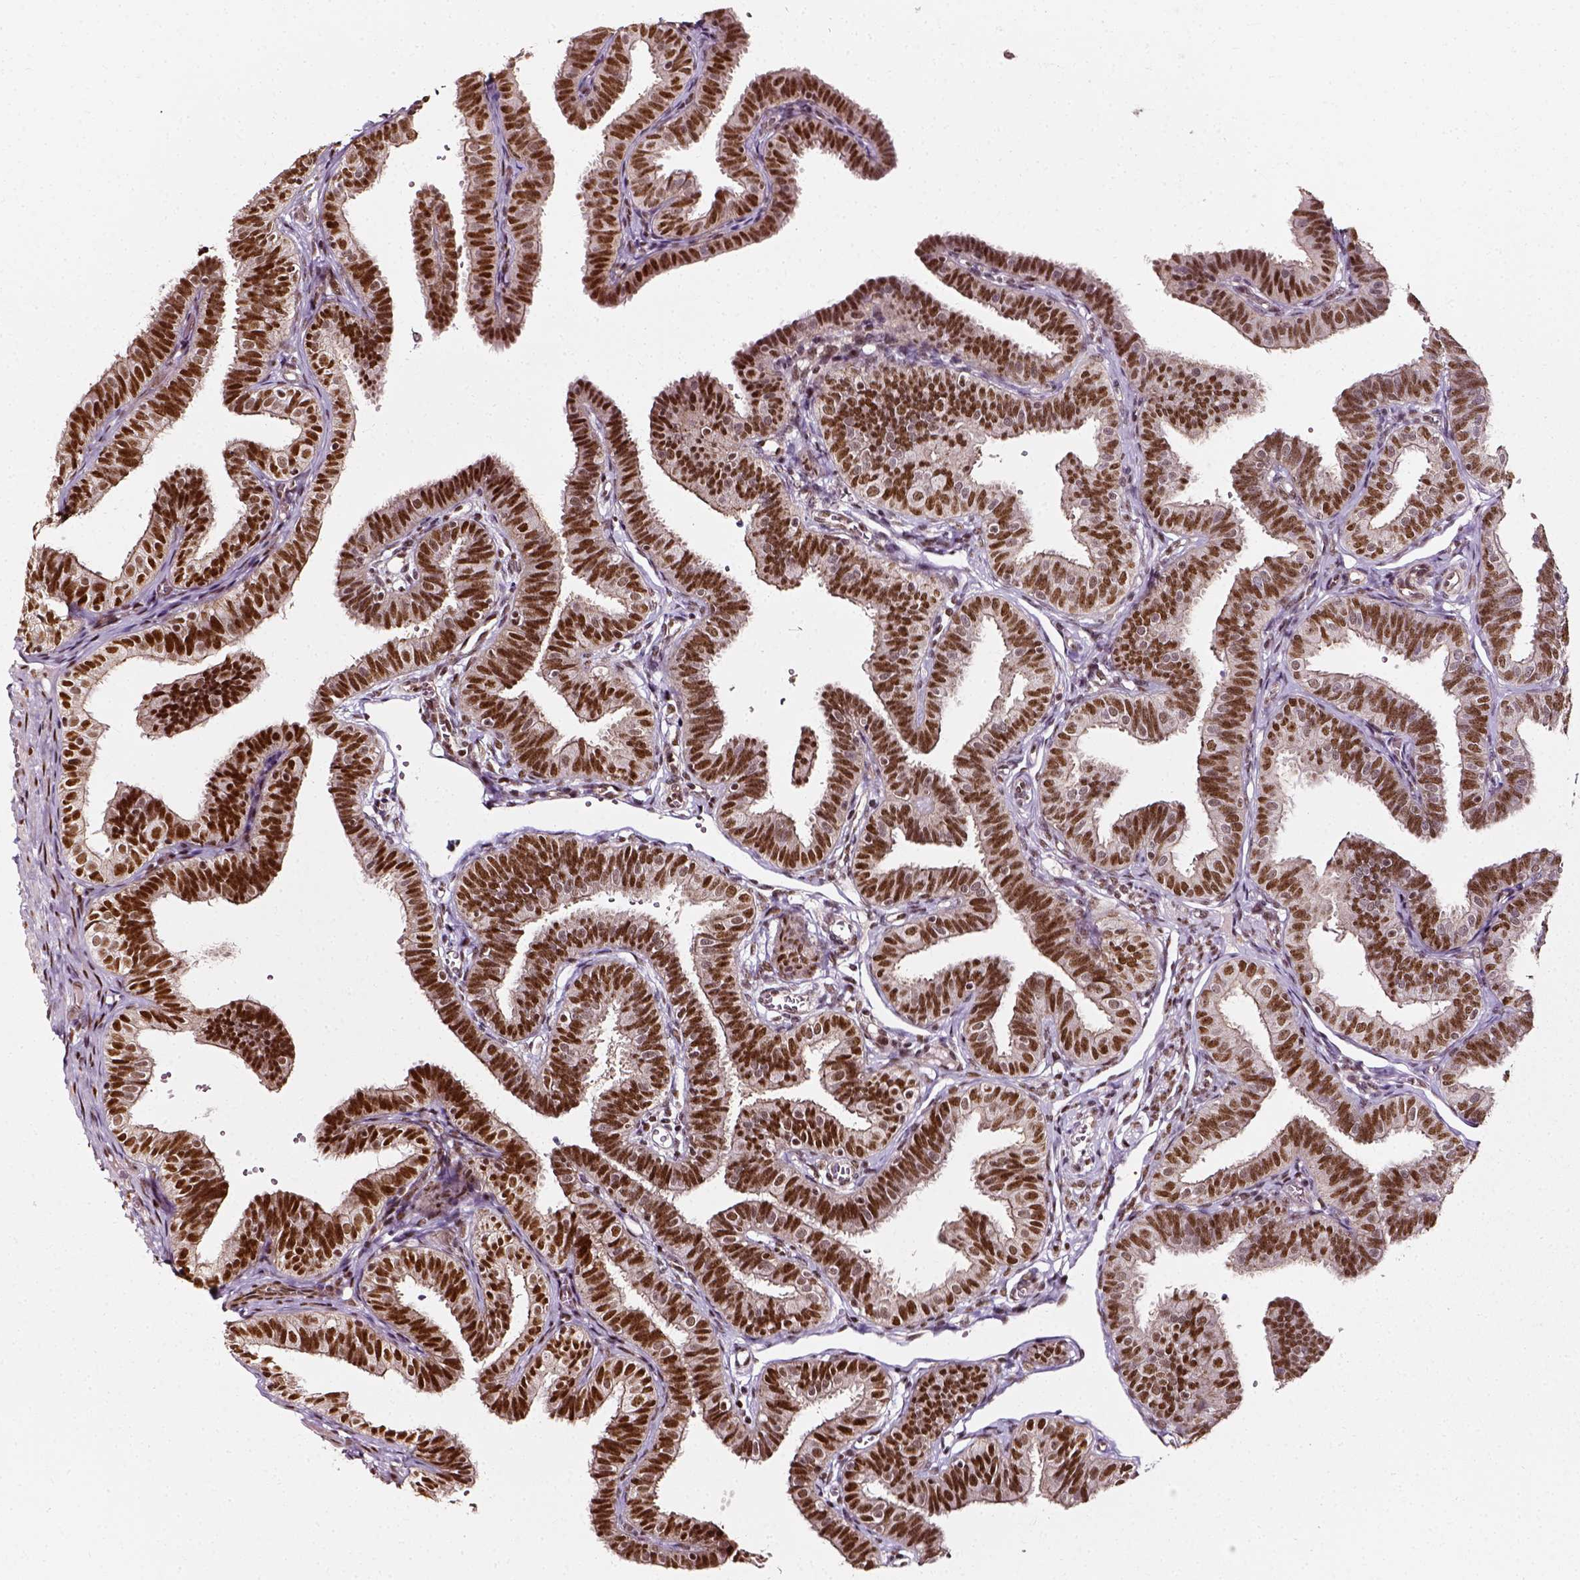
{"staining": {"intensity": "moderate", "quantity": ">75%", "location": "nuclear"}, "tissue": "fallopian tube", "cell_type": "Glandular cells", "image_type": "normal", "snomed": [{"axis": "morphology", "description": "Normal tissue, NOS"}, {"axis": "topography", "description": "Fallopian tube"}], "caption": "Immunohistochemistry staining of normal fallopian tube, which shows medium levels of moderate nuclear staining in about >75% of glandular cells indicating moderate nuclear protein expression. The staining was performed using DAB (brown) for protein detection and nuclei were counterstained in hematoxylin (blue).", "gene": "NACC1", "patient": {"sex": "female", "age": 25}}